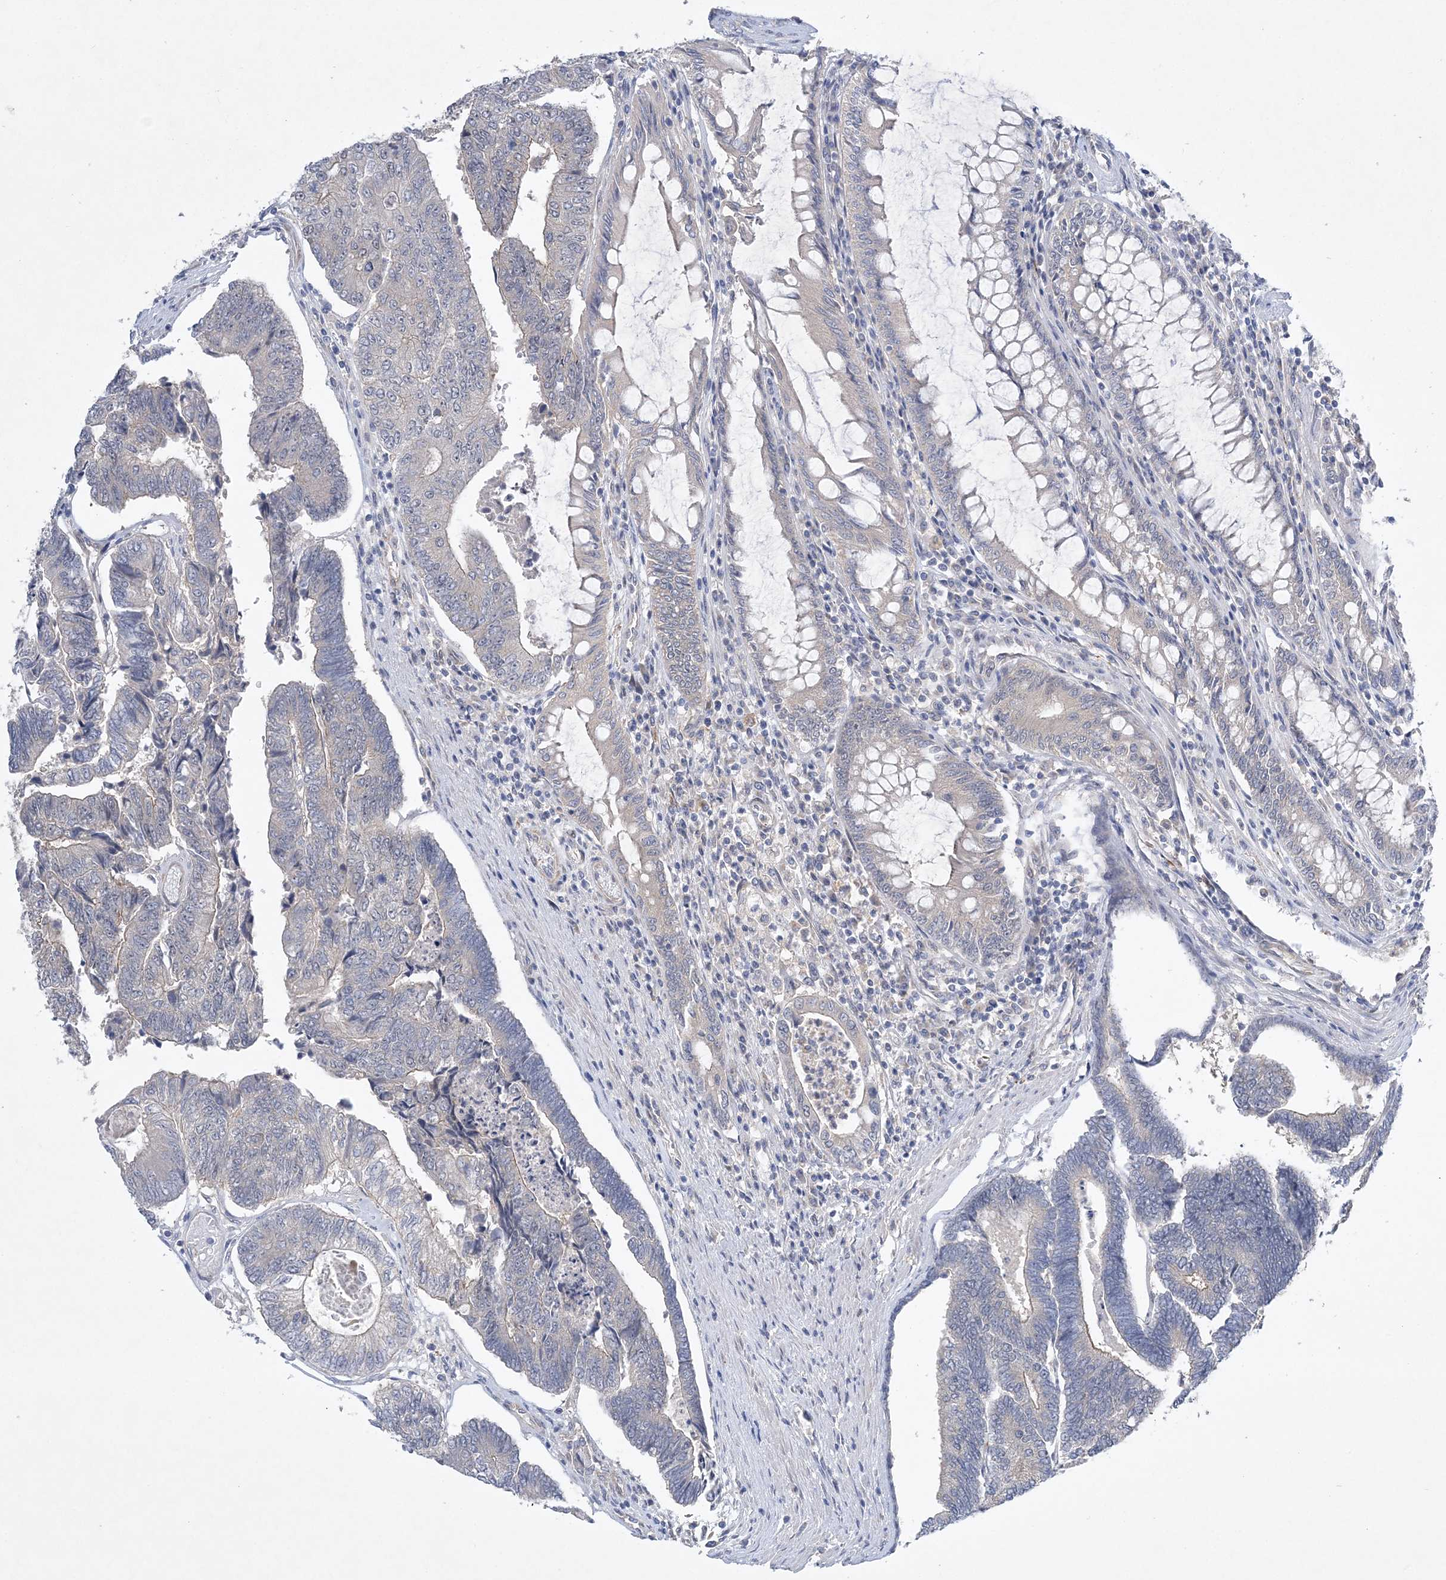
{"staining": {"intensity": "negative", "quantity": "none", "location": "none"}, "tissue": "colorectal cancer", "cell_type": "Tumor cells", "image_type": "cancer", "snomed": [{"axis": "morphology", "description": "Adenocarcinoma, NOS"}, {"axis": "topography", "description": "Colon"}], "caption": "Tumor cells are negative for protein expression in human colorectal adenocarcinoma.", "gene": "ANKRD35", "patient": {"sex": "female", "age": 67}}